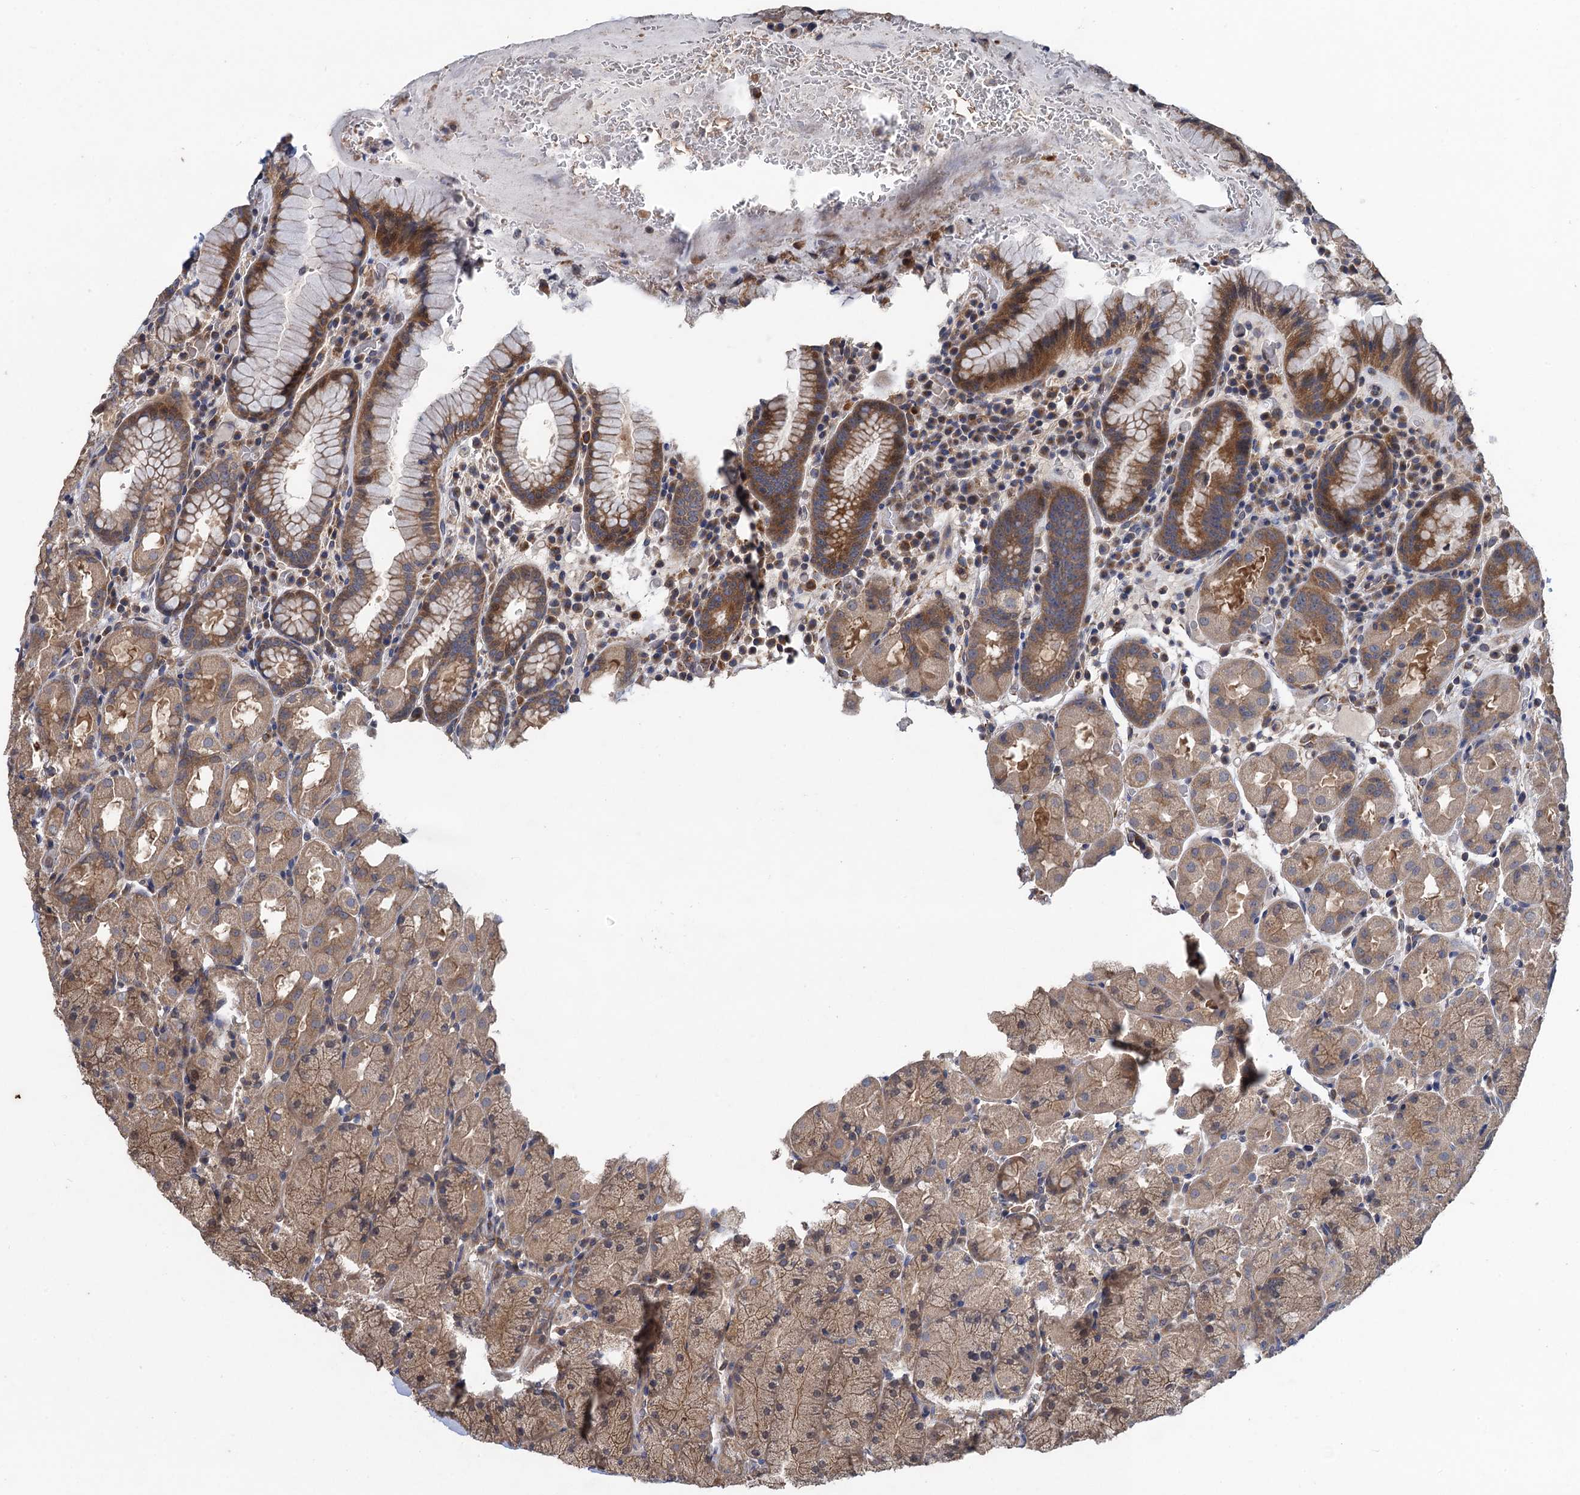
{"staining": {"intensity": "moderate", "quantity": ">75%", "location": "cytoplasmic/membranous"}, "tissue": "stomach", "cell_type": "Glandular cells", "image_type": "normal", "snomed": [{"axis": "morphology", "description": "Normal tissue, NOS"}, {"axis": "topography", "description": "Stomach, upper"}, {"axis": "topography", "description": "Stomach, lower"}], "caption": "The photomicrograph shows immunohistochemical staining of unremarkable stomach. There is moderate cytoplasmic/membranous positivity is identified in approximately >75% of glandular cells.", "gene": "HAUS1", "patient": {"sex": "male", "age": 80}}